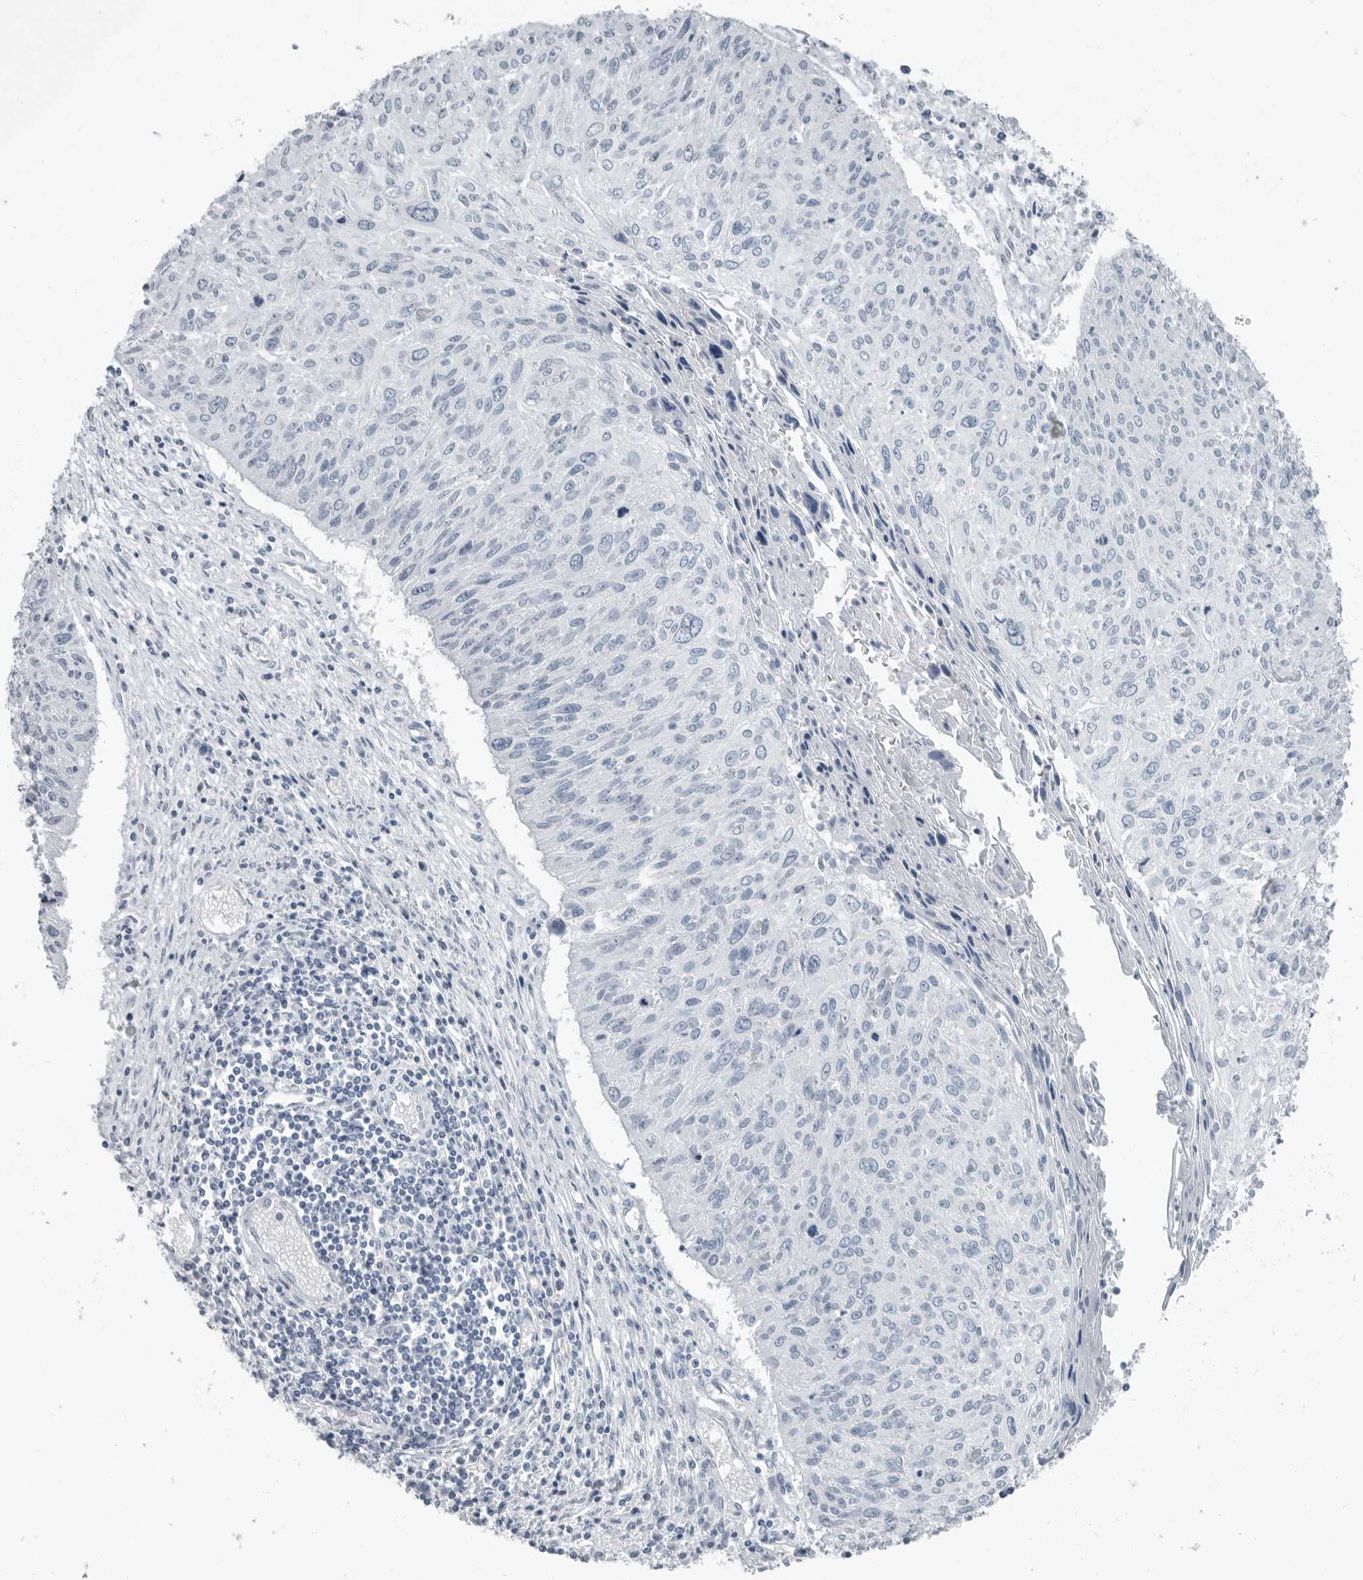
{"staining": {"intensity": "negative", "quantity": "none", "location": "none"}, "tissue": "cervical cancer", "cell_type": "Tumor cells", "image_type": "cancer", "snomed": [{"axis": "morphology", "description": "Squamous cell carcinoma, NOS"}, {"axis": "topography", "description": "Cervix"}], "caption": "Protein analysis of cervical squamous cell carcinoma reveals no significant expression in tumor cells.", "gene": "FABP6", "patient": {"sex": "female", "age": 51}}